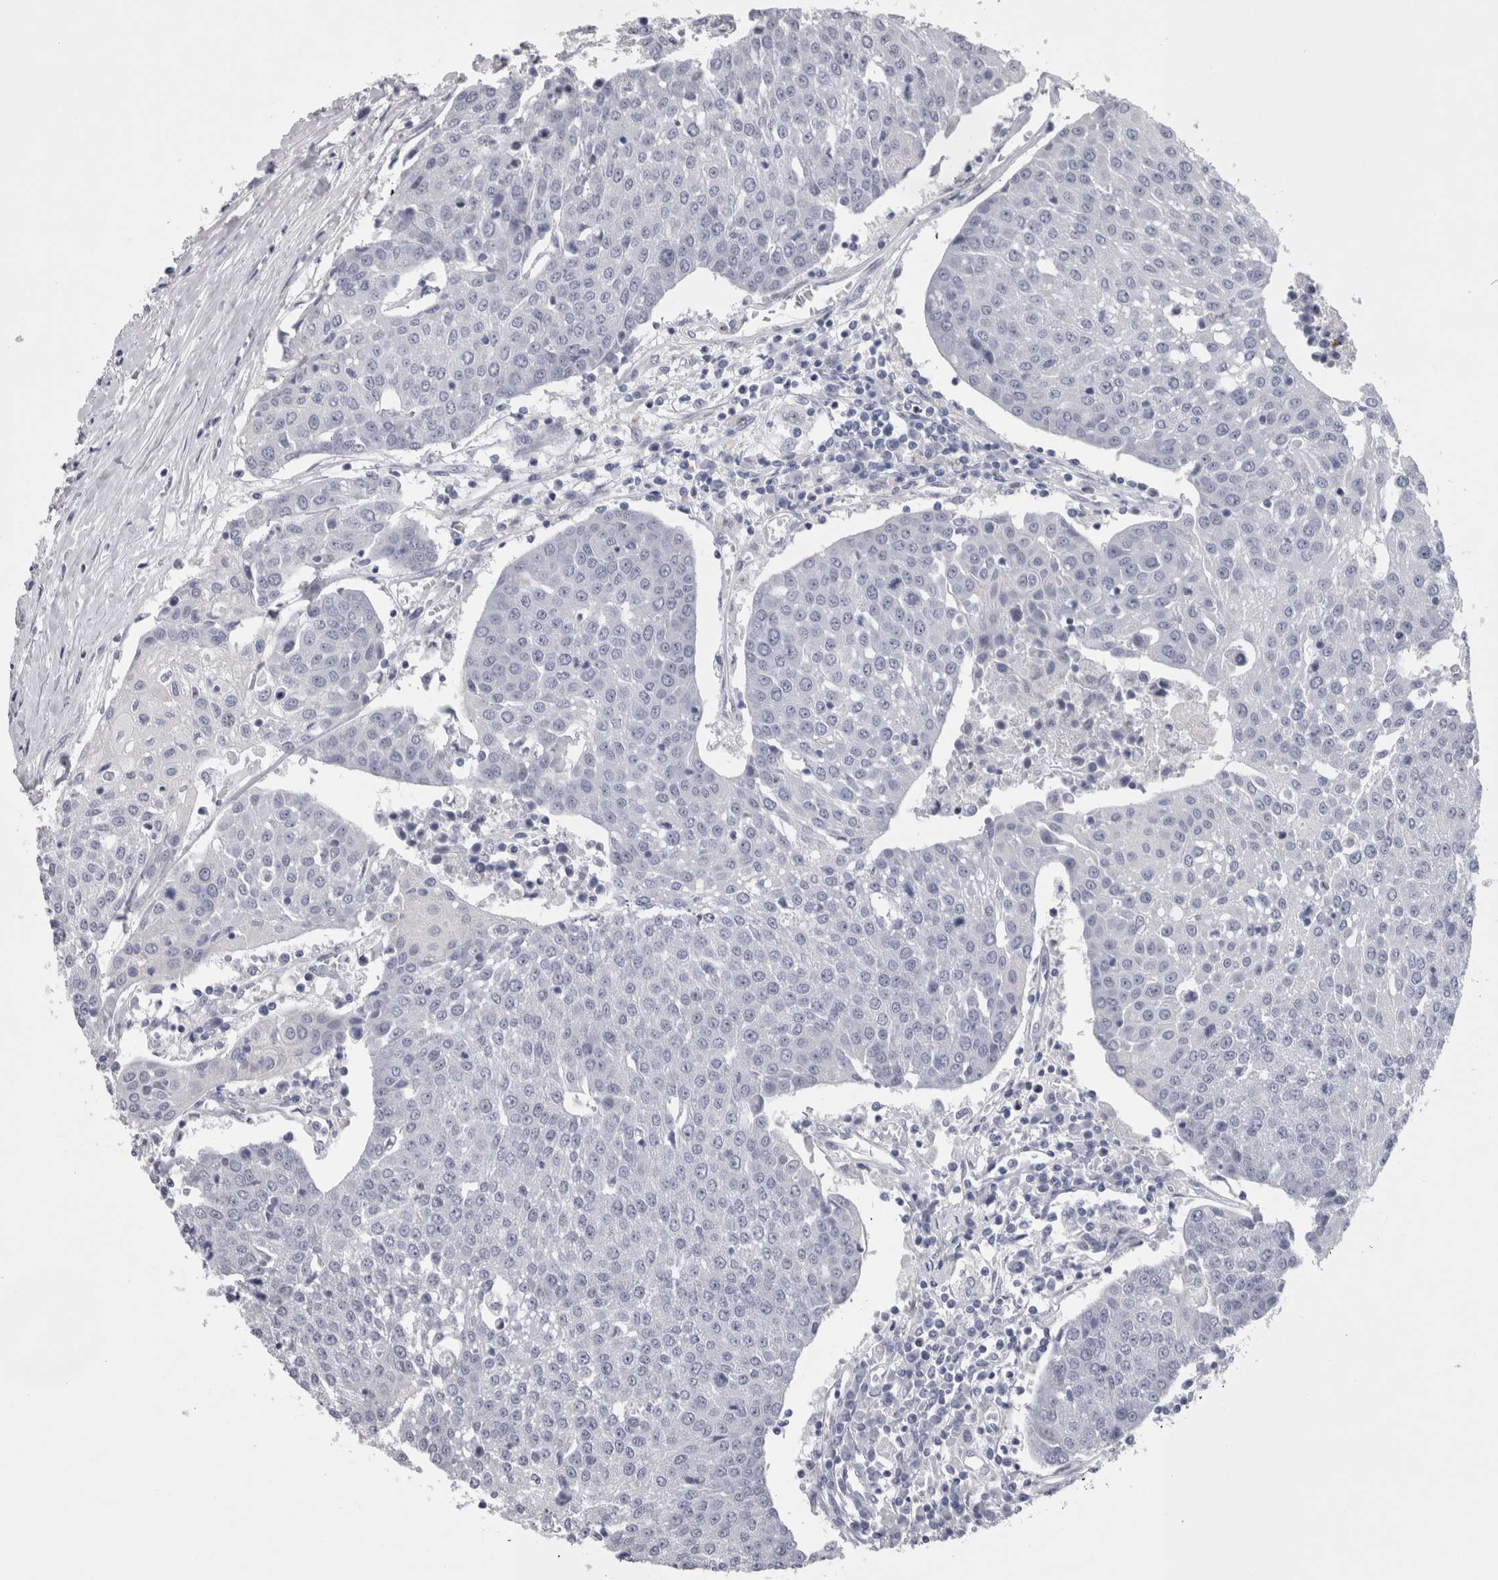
{"staining": {"intensity": "negative", "quantity": "none", "location": "none"}, "tissue": "urothelial cancer", "cell_type": "Tumor cells", "image_type": "cancer", "snomed": [{"axis": "morphology", "description": "Urothelial carcinoma, High grade"}, {"axis": "topography", "description": "Urinary bladder"}], "caption": "High-grade urothelial carcinoma stained for a protein using IHC displays no staining tumor cells.", "gene": "PWP2", "patient": {"sex": "female", "age": 85}}